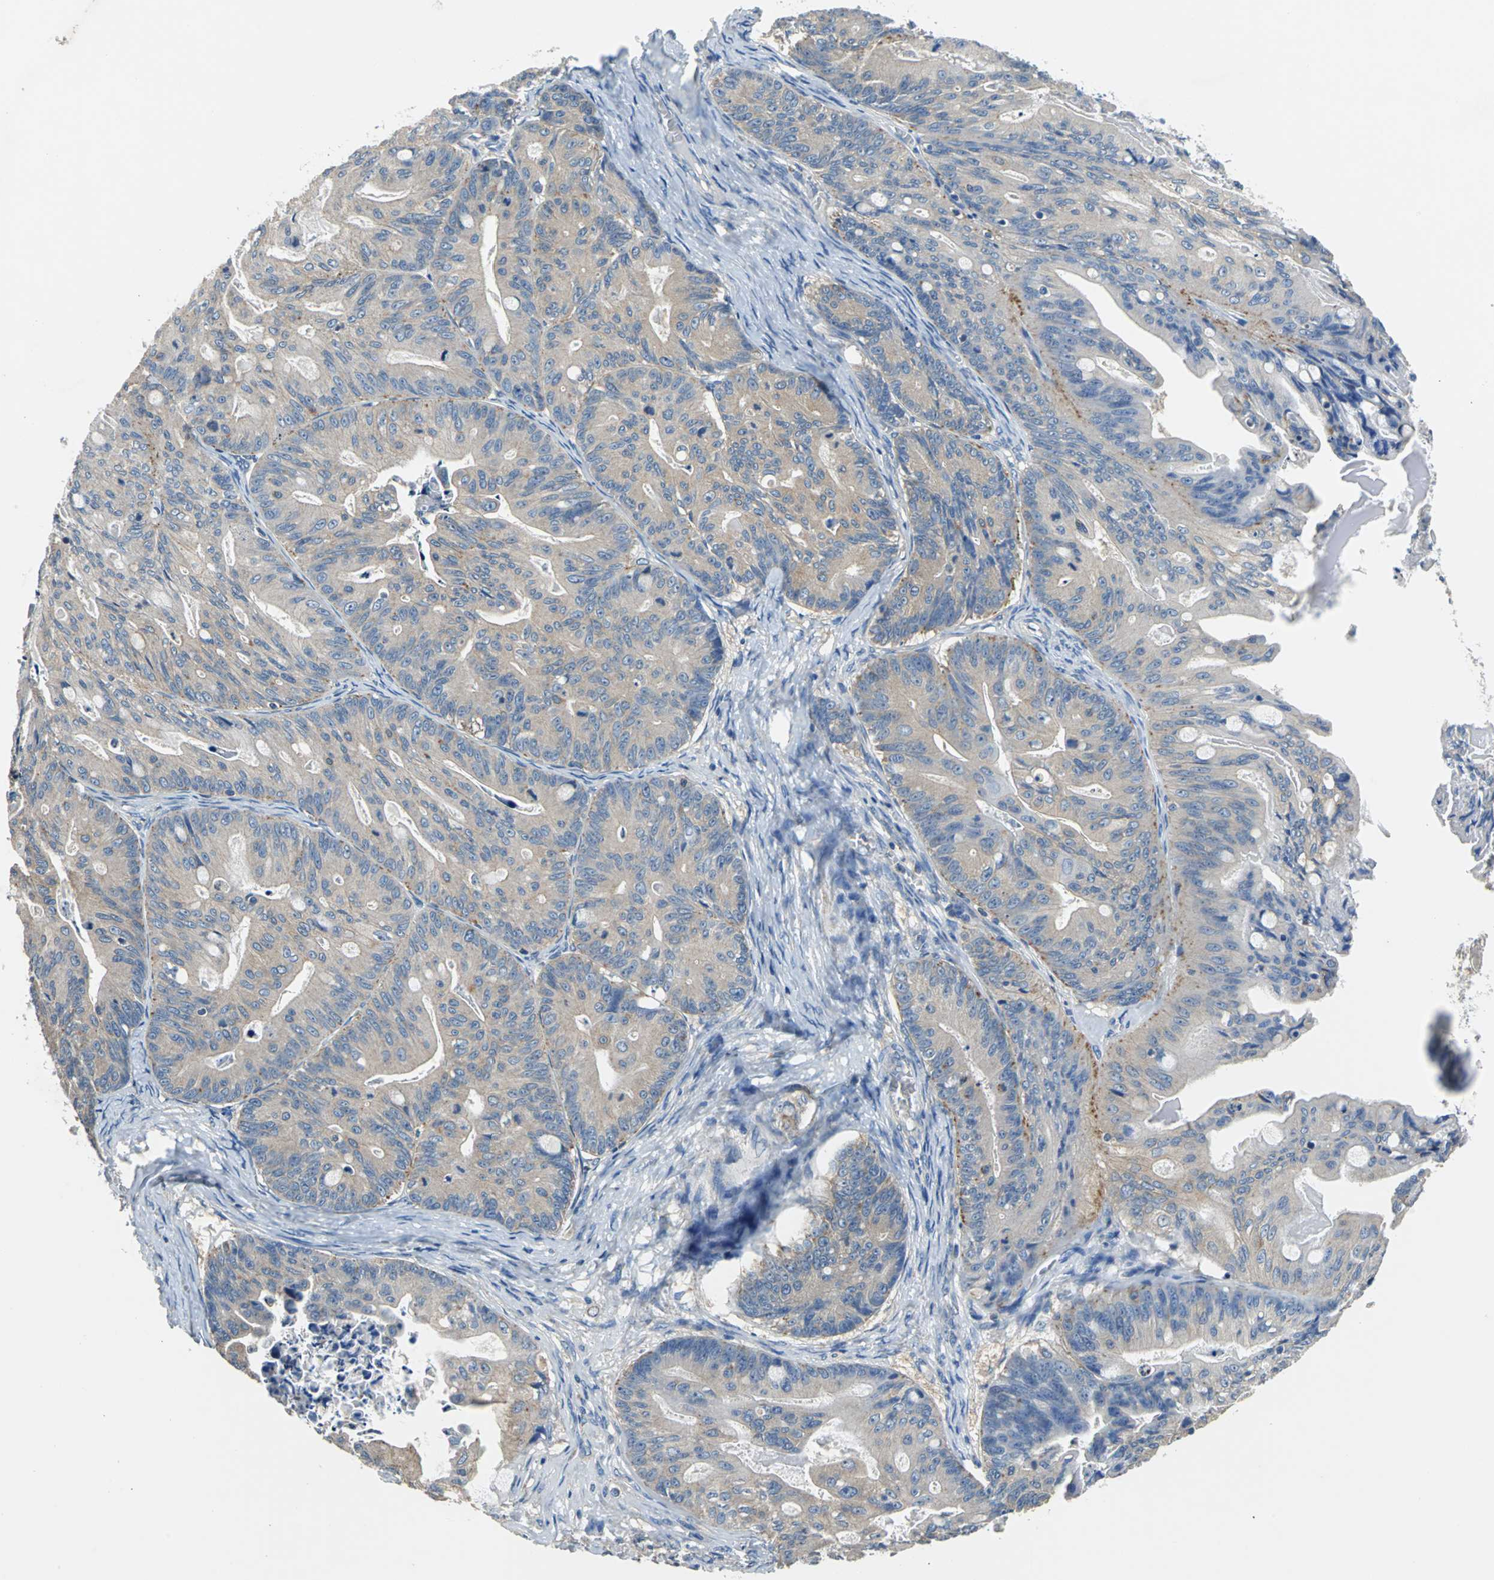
{"staining": {"intensity": "weak", "quantity": ">75%", "location": "cytoplasmic/membranous"}, "tissue": "ovarian cancer", "cell_type": "Tumor cells", "image_type": "cancer", "snomed": [{"axis": "morphology", "description": "Cystadenocarcinoma, mucinous, NOS"}, {"axis": "topography", "description": "Ovary"}], "caption": "About >75% of tumor cells in mucinous cystadenocarcinoma (ovarian) exhibit weak cytoplasmic/membranous protein expression as visualized by brown immunohistochemical staining.", "gene": "PRKCA", "patient": {"sex": "female", "age": 36}}